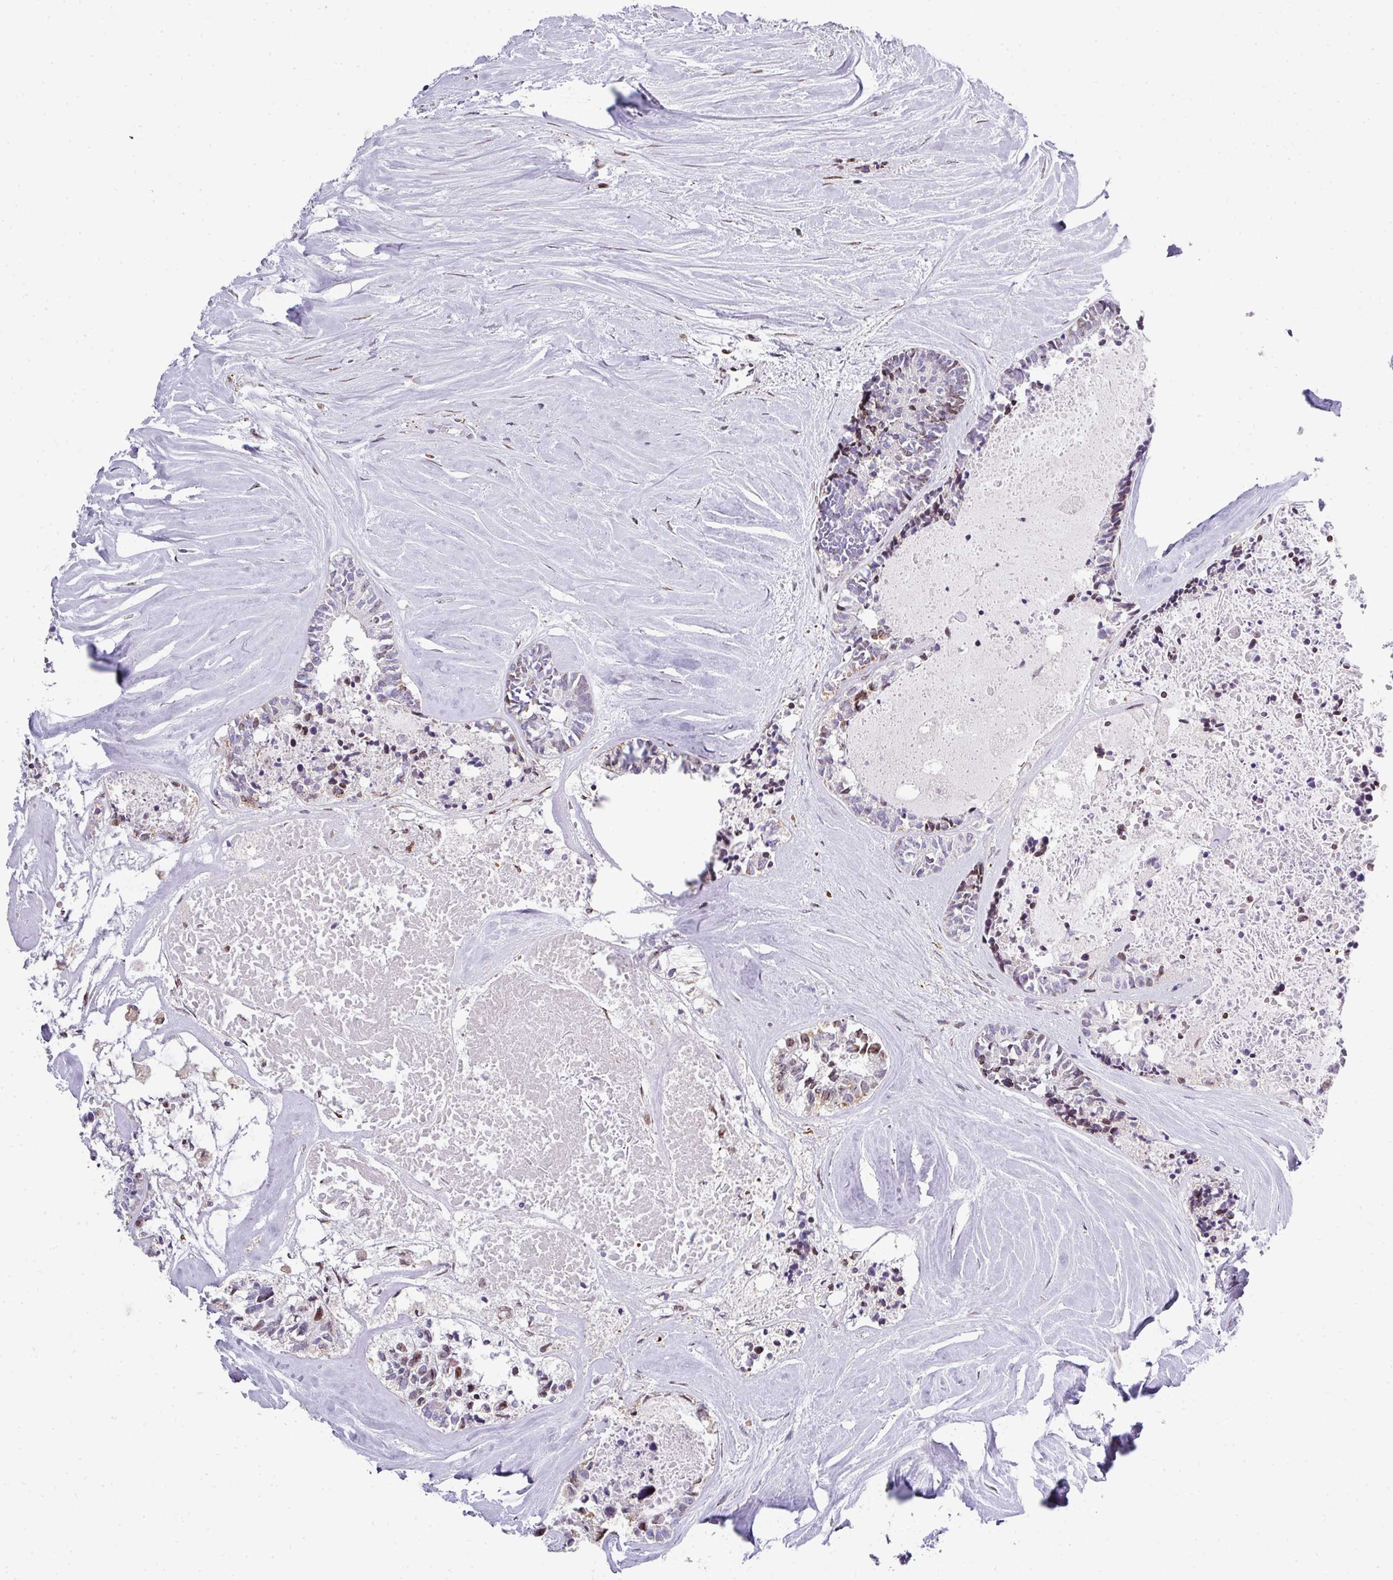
{"staining": {"intensity": "weak", "quantity": "<25%", "location": "nuclear"}, "tissue": "colorectal cancer", "cell_type": "Tumor cells", "image_type": "cancer", "snomed": [{"axis": "morphology", "description": "Adenocarcinoma, NOS"}, {"axis": "topography", "description": "Colon"}, {"axis": "topography", "description": "Rectum"}], "caption": "Immunohistochemistry (IHC) micrograph of adenocarcinoma (colorectal) stained for a protein (brown), which demonstrates no positivity in tumor cells.", "gene": "PLK1", "patient": {"sex": "male", "age": 57}}